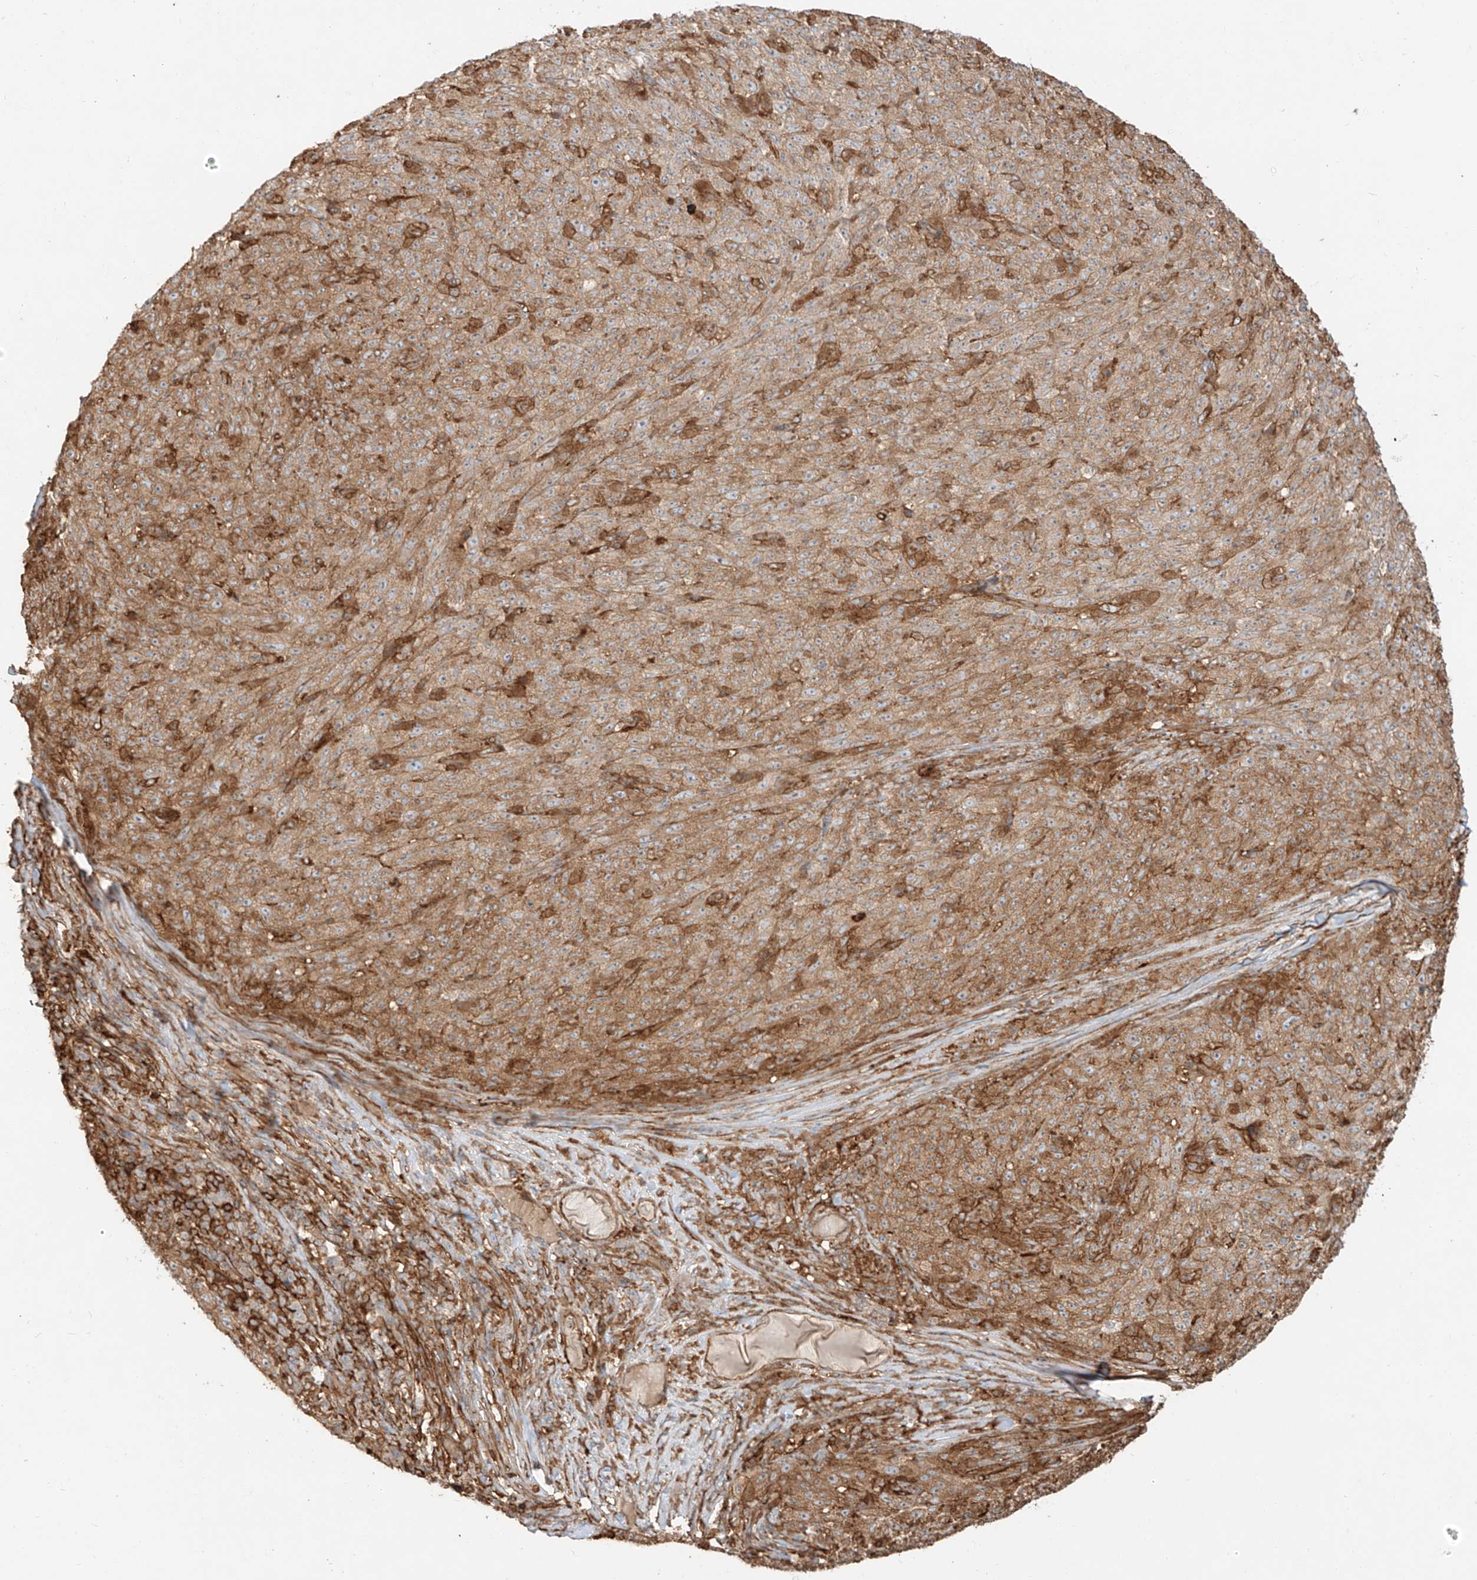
{"staining": {"intensity": "moderate", "quantity": ">75%", "location": "cytoplasmic/membranous"}, "tissue": "melanoma", "cell_type": "Tumor cells", "image_type": "cancer", "snomed": [{"axis": "morphology", "description": "Malignant melanoma, NOS"}, {"axis": "topography", "description": "Skin"}], "caption": "Immunohistochemical staining of melanoma shows medium levels of moderate cytoplasmic/membranous protein expression in approximately >75% of tumor cells.", "gene": "SNX9", "patient": {"sex": "female", "age": 82}}